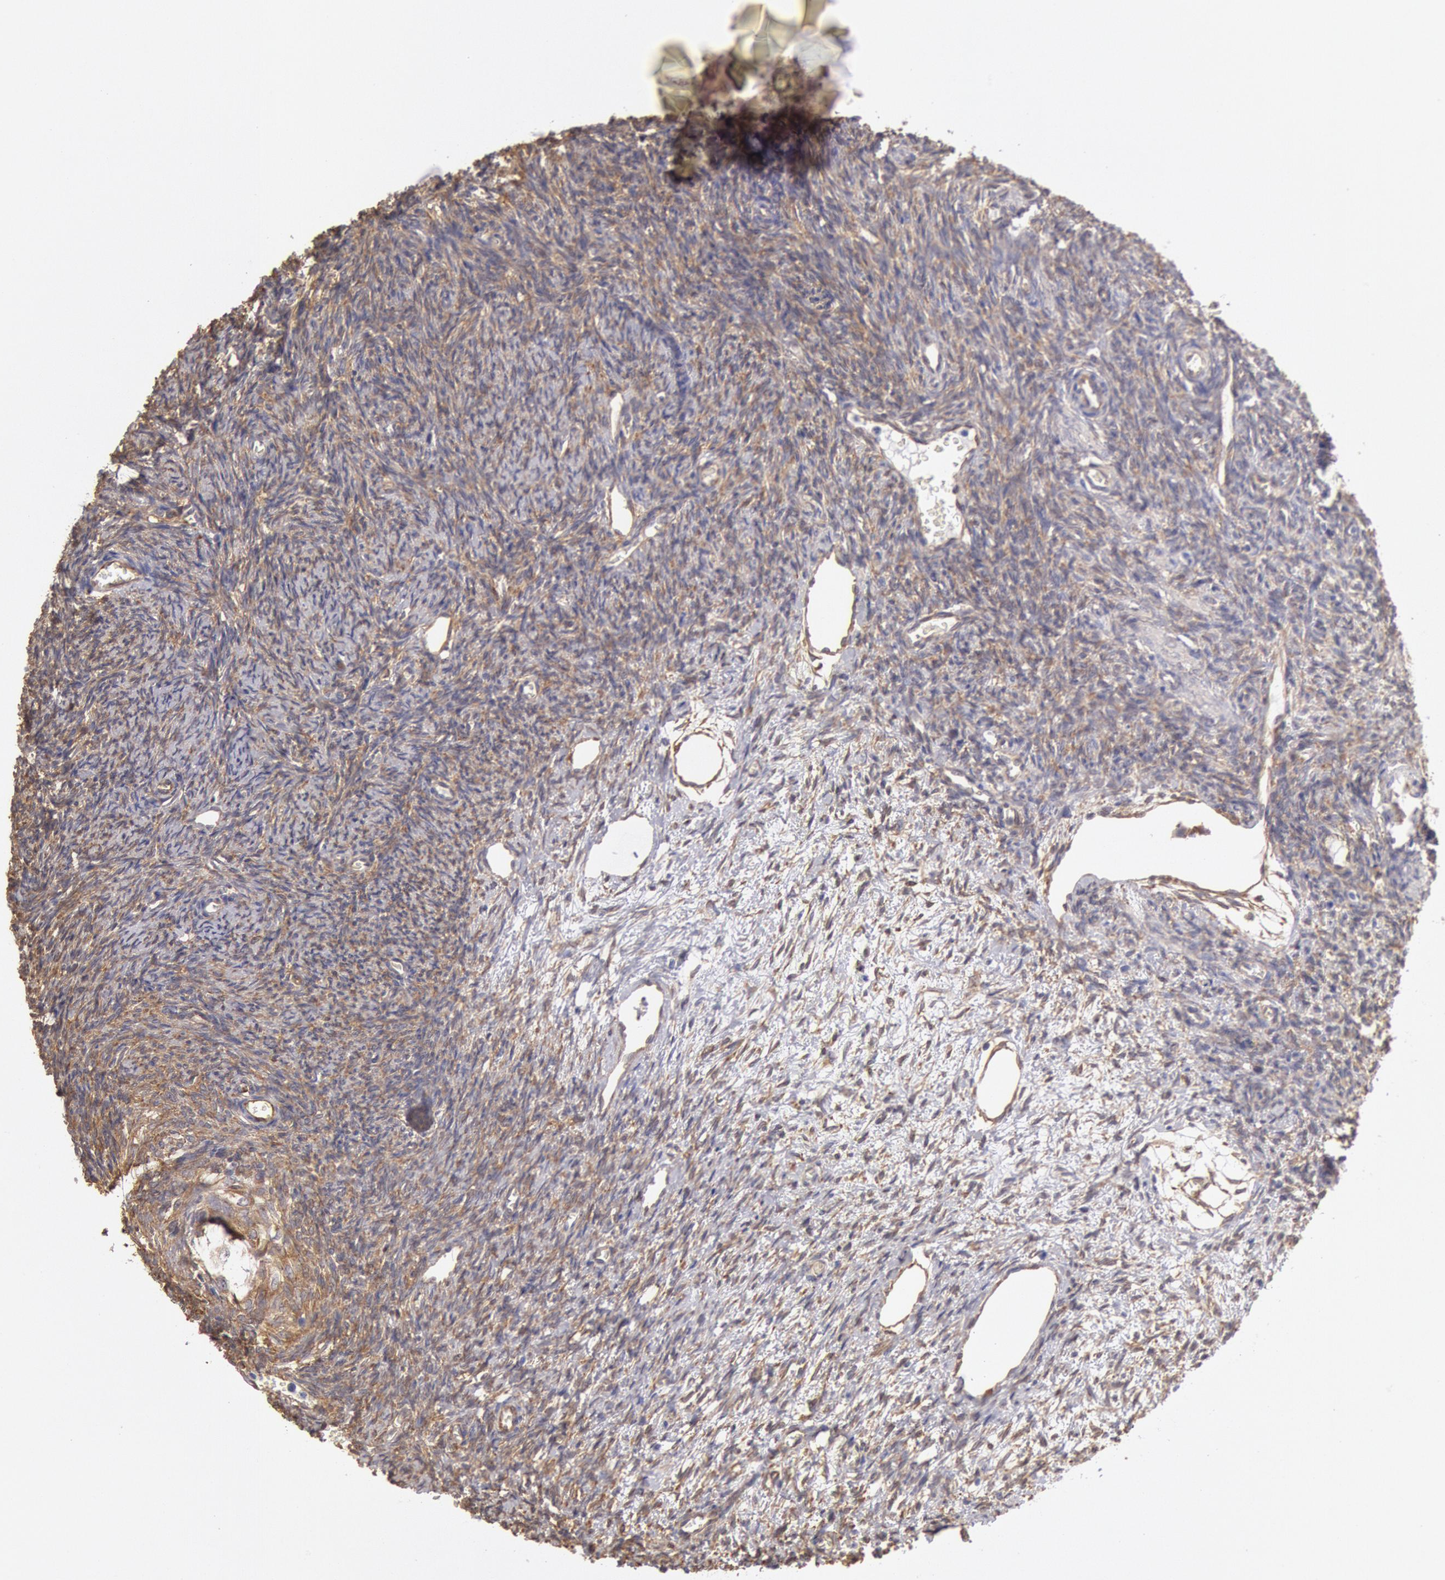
{"staining": {"intensity": "moderate", "quantity": "25%-75%", "location": "cytoplasmic/membranous"}, "tissue": "ovary", "cell_type": "Ovarian stroma cells", "image_type": "normal", "snomed": [{"axis": "morphology", "description": "Normal tissue, NOS"}, {"axis": "topography", "description": "Ovary"}], "caption": "Approximately 25%-75% of ovarian stroma cells in normal ovary display moderate cytoplasmic/membranous protein staining as visualized by brown immunohistochemical staining.", "gene": "CCDC50", "patient": {"sex": "female", "age": 27}}